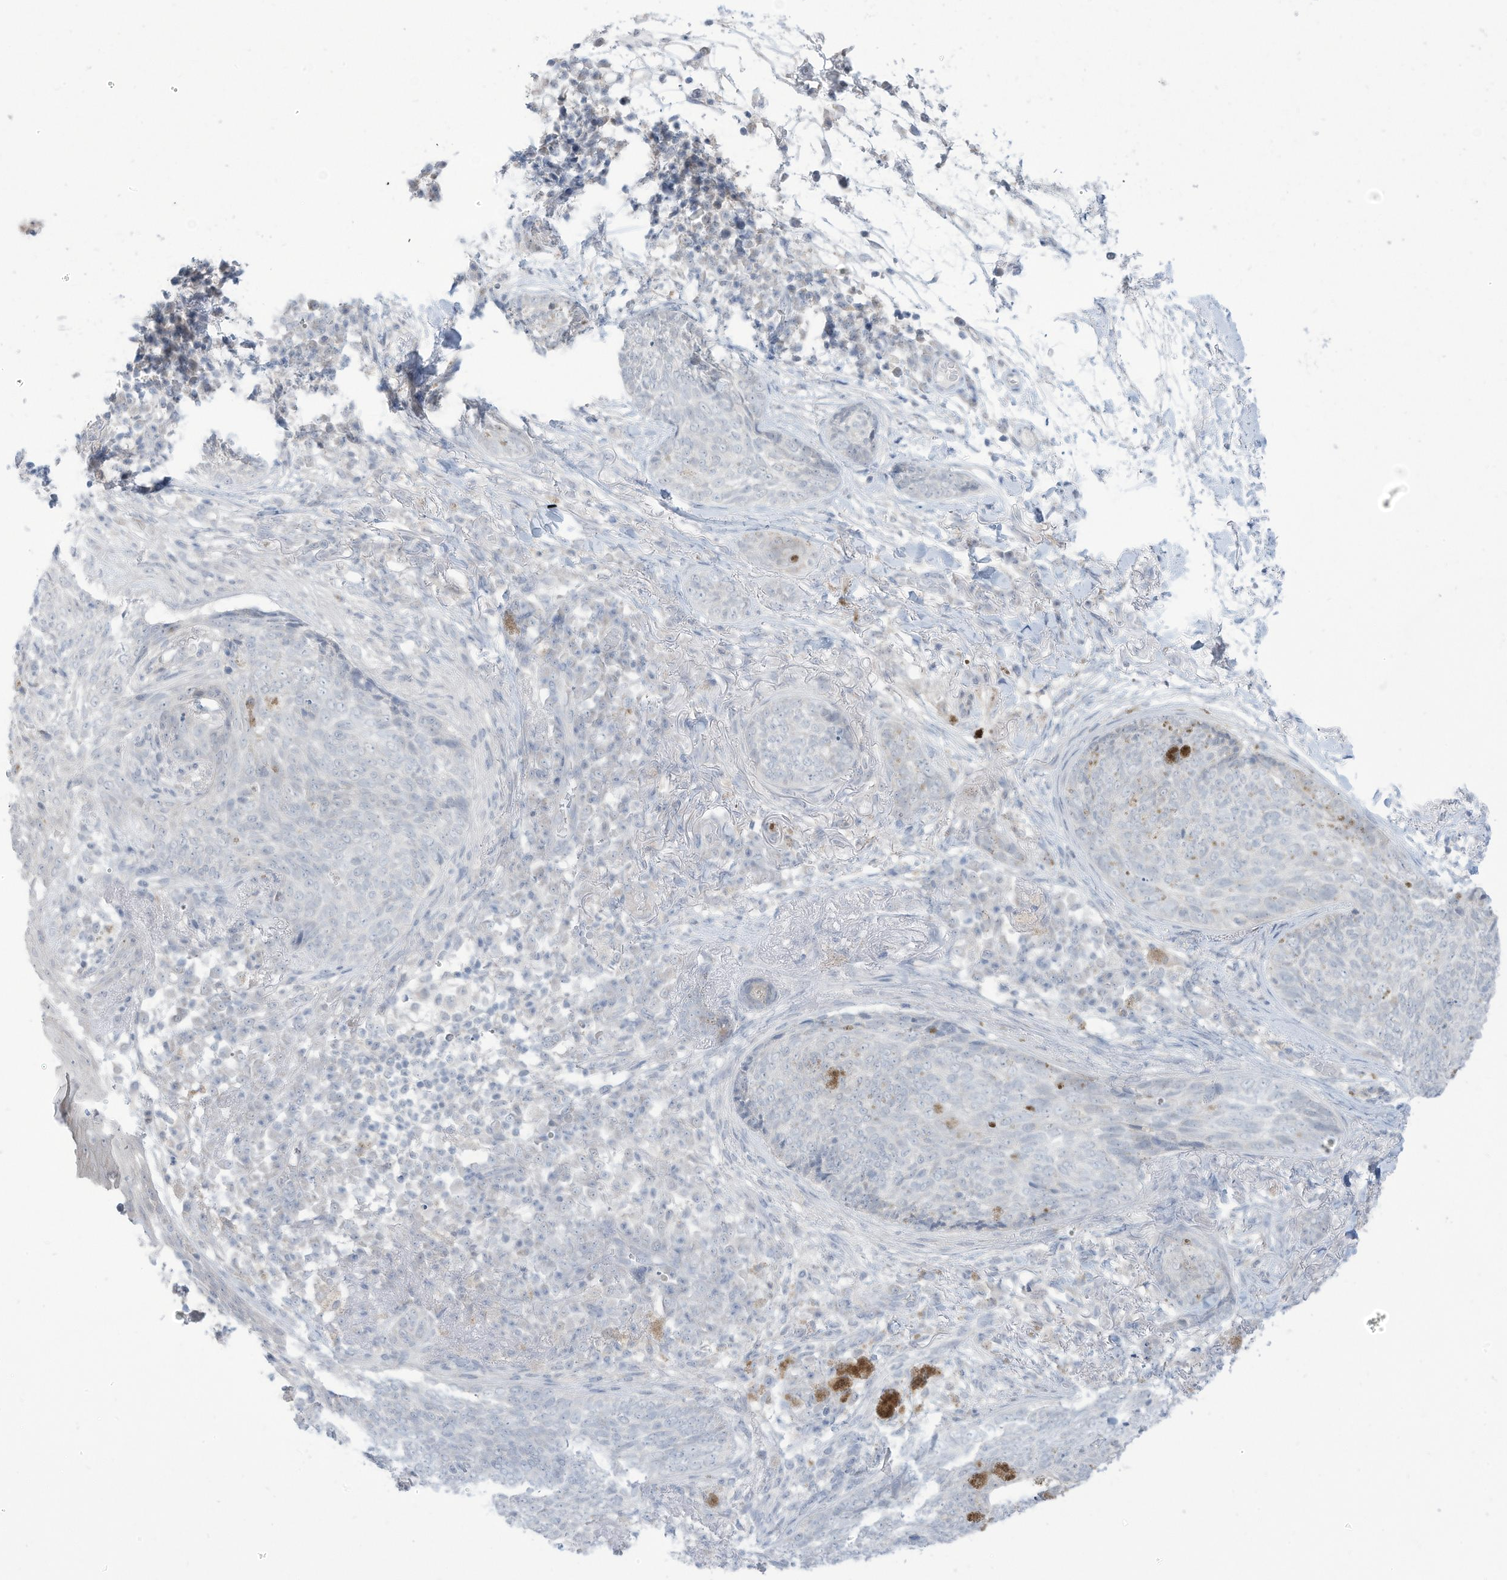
{"staining": {"intensity": "negative", "quantity": "none", "location": "none"}, "tissue": "skin cancer", "cell_type": "Tumor cells", "image_type": "cancer", "snomed": [{"axis": "morphology", "description": "Basal cell carcinoma"}, {"axis": "topography", "description": "Skin"}], "caption": "The immunohistochemistry (IHC) histopathology image has no significant expression in tumor cells of basal cell carcinoma (skin) tissue. (DAB (3,3'-diaminobenzidine) immunohistochemistry (IHC) visualized using brightfield microscopy, high magnification).", "gene": "OGT", "patient": {"sex": "male", "age": 85}}